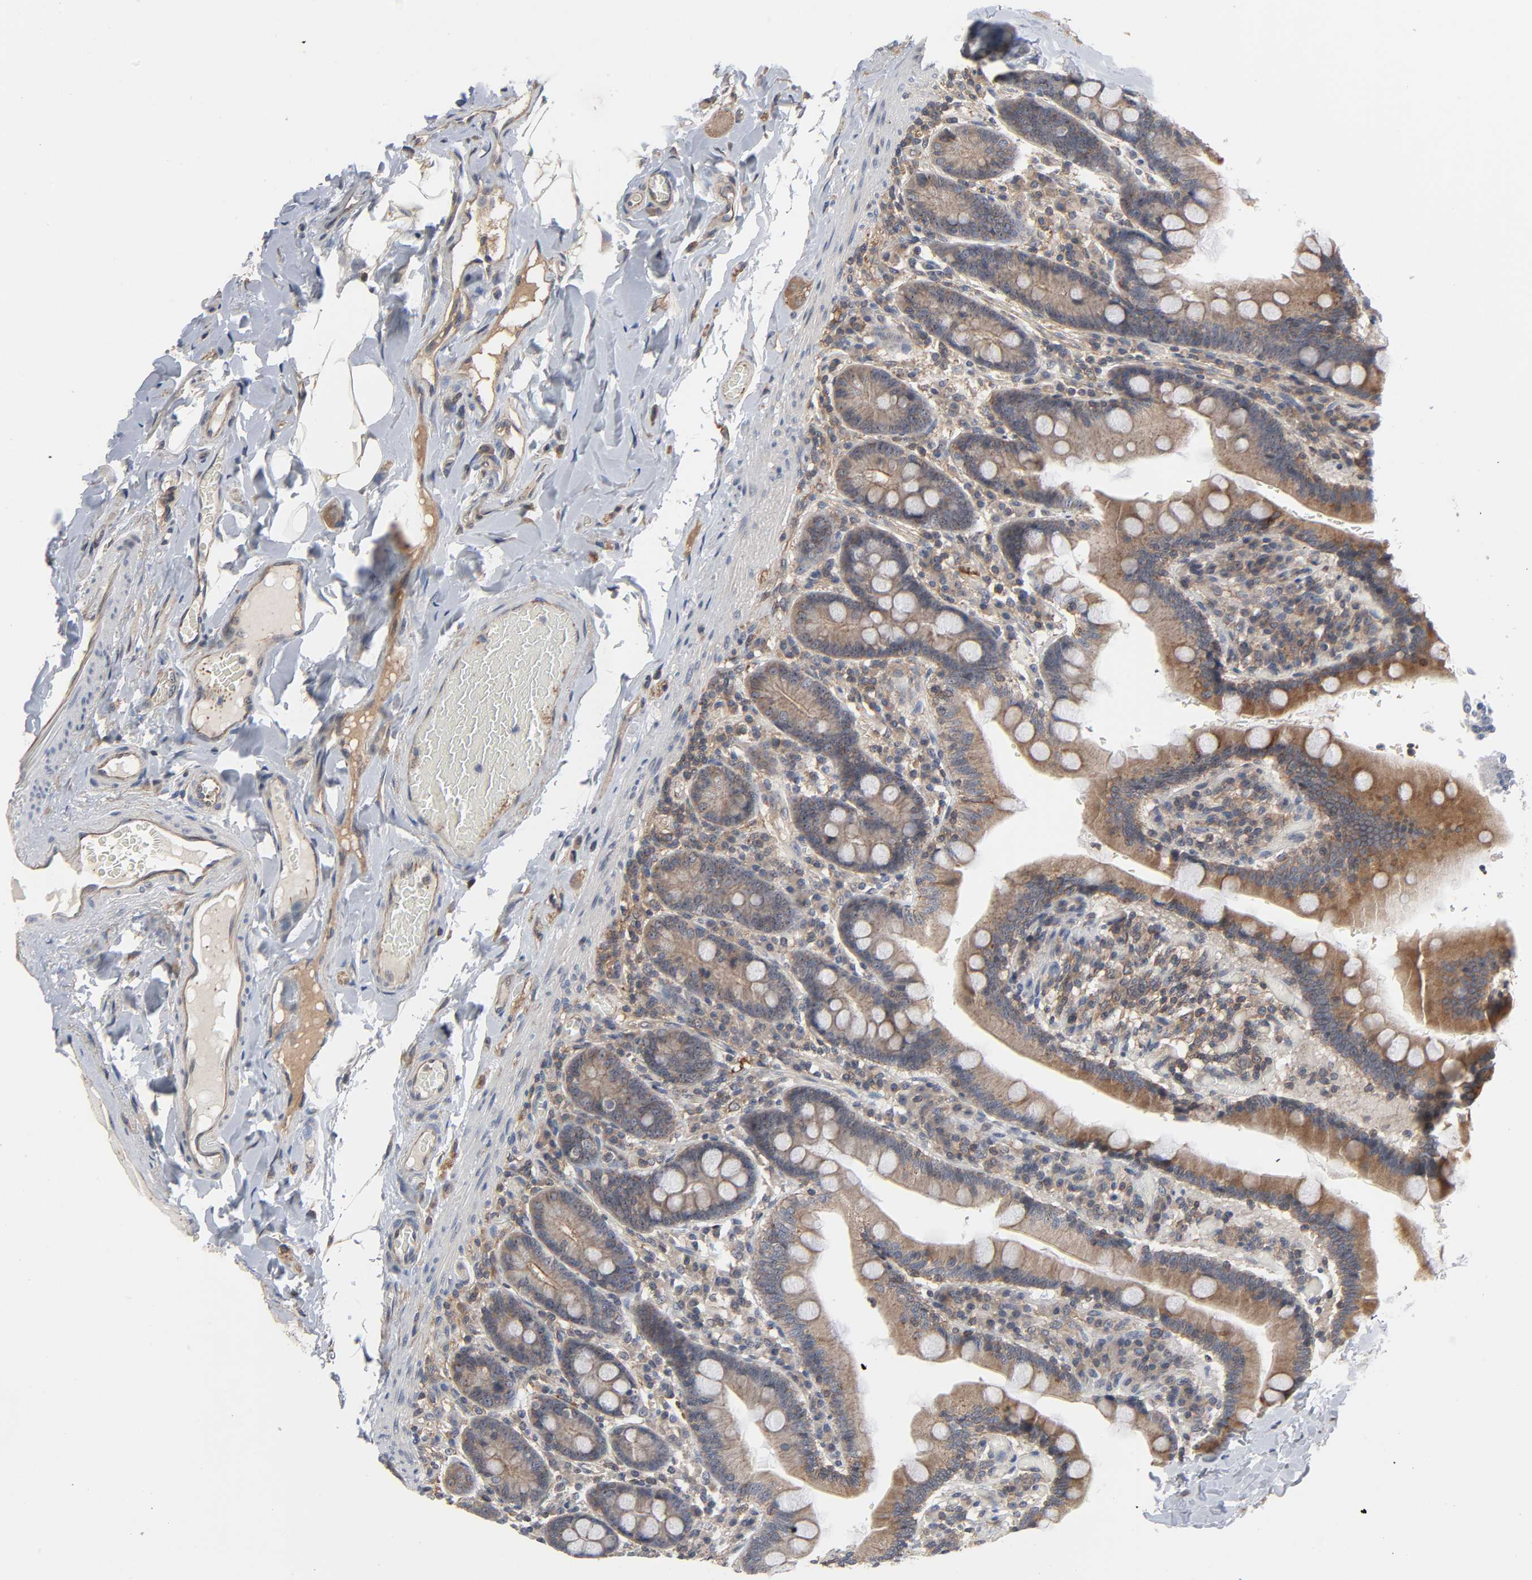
{"staining": {"intensity": "weak", "quantity": ">75%", "location": "cytoplasmic/membranous,nuclear"}, "tissue": "duodenum", "cell_type": "Glandular cells", "image_type": "normal", "snomed": [{"axis": "morphology", "description": "Normal tissue, NOS"}, {"axis": "topography", "description": "Duodenum"}], "caption": "Benign duodenum exhibits weak cytoplasmic/membranous,nuclear expression in about >75% of glandular cells.", "gene": "DDX10", "patient": {"sex": "male", "age": 66}}